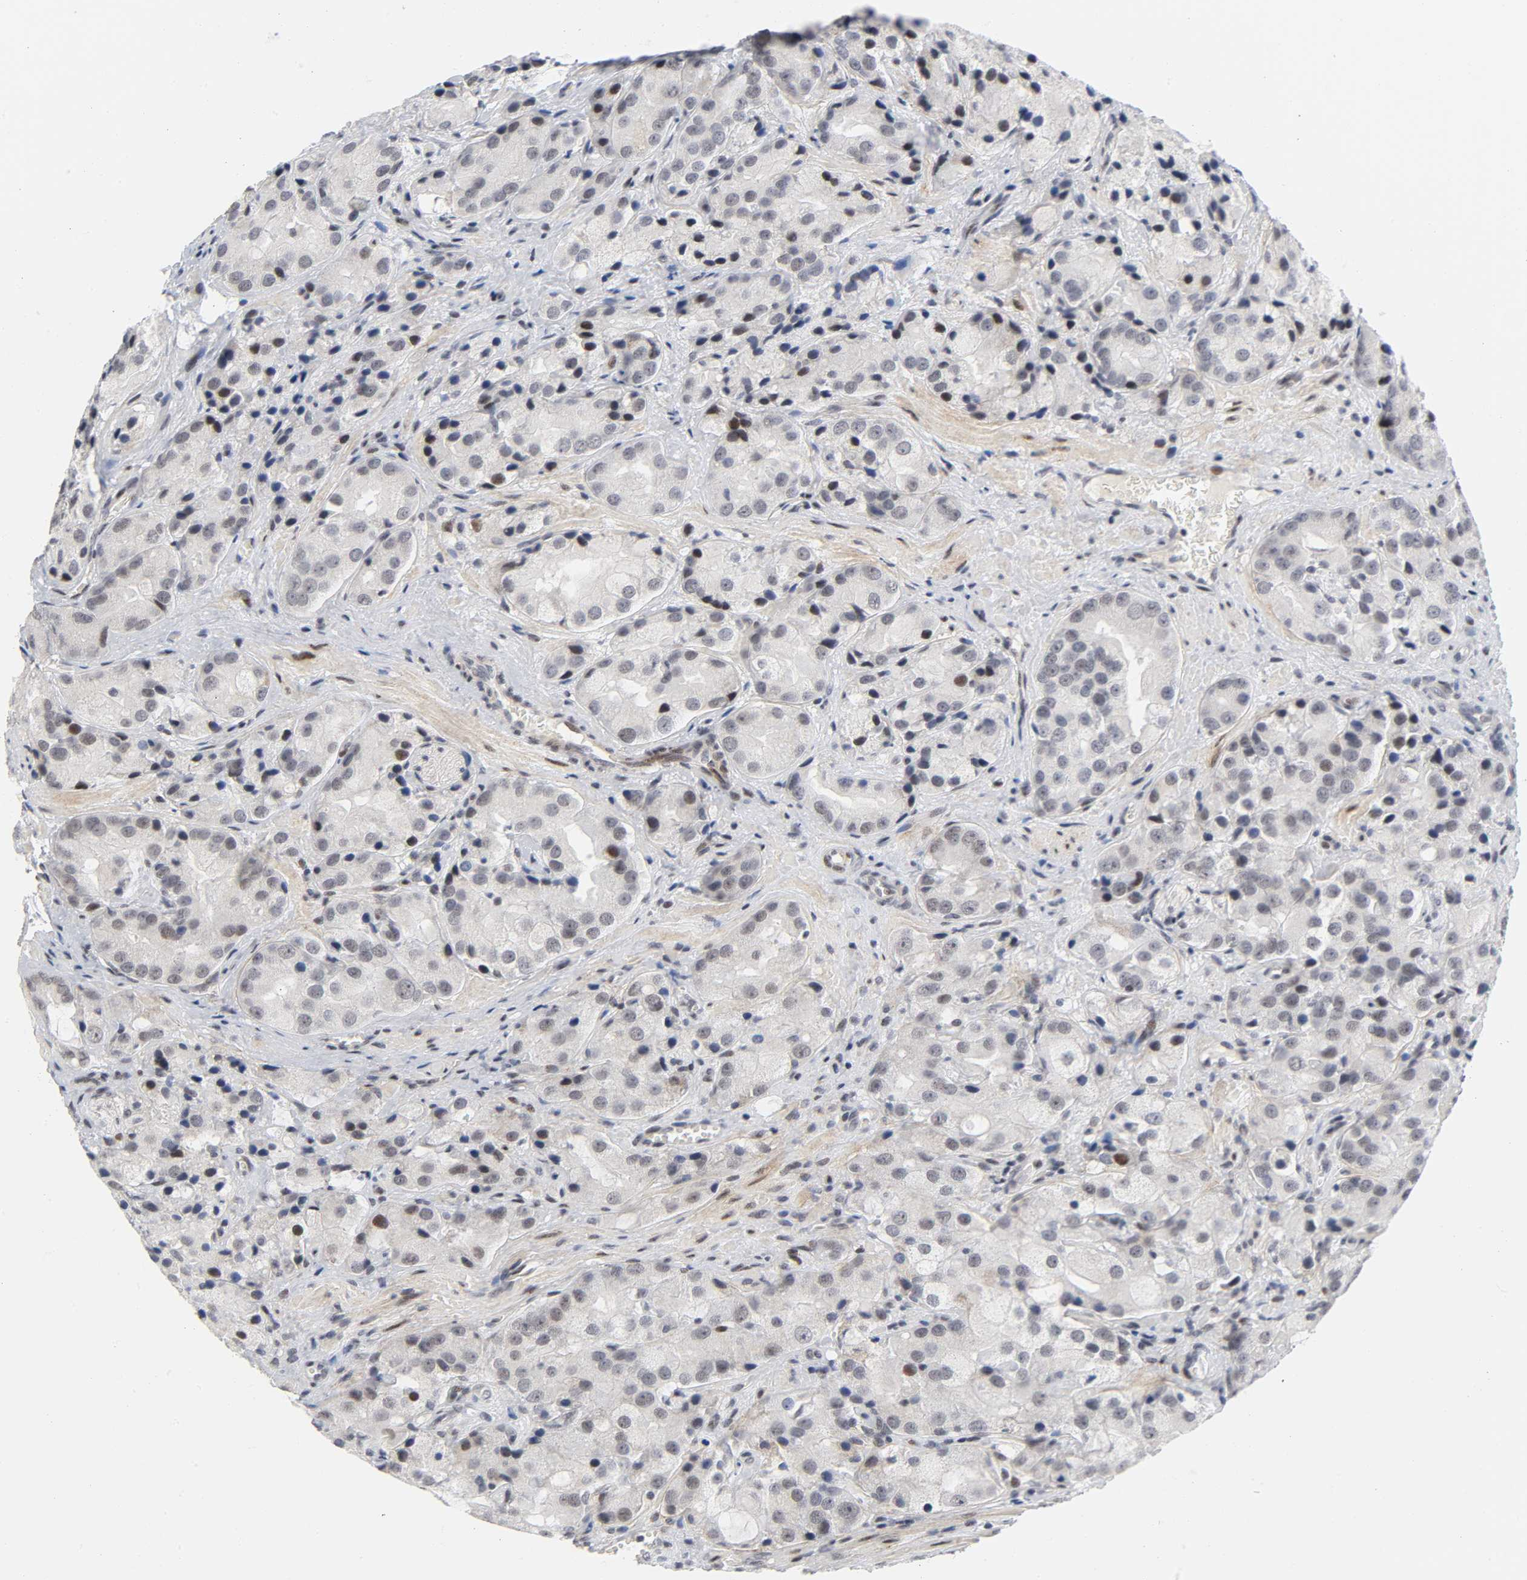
{"staining": {"intensity": "weak", "quantity": "<25%", "location": "nuclear"}, "tissue": "prostate cancer", "cell_type": "Tumor cells", "image_type": "cancer", "snomed": [{"axis": "morphology", "description": "Adenocarcinoma, High grade"}, {"axis": "topography", "description": "Prostate"}], "caption": "High magnification brightfield microscopy of prostate cancer stained with DAB (3,3'-diaminobenzidine) (brown) and counterstained with hematoxylin (blue): tumor cells show no significant staining.", "gene": "DIDO1", "patient": {"sex": "male", "age": 70}}